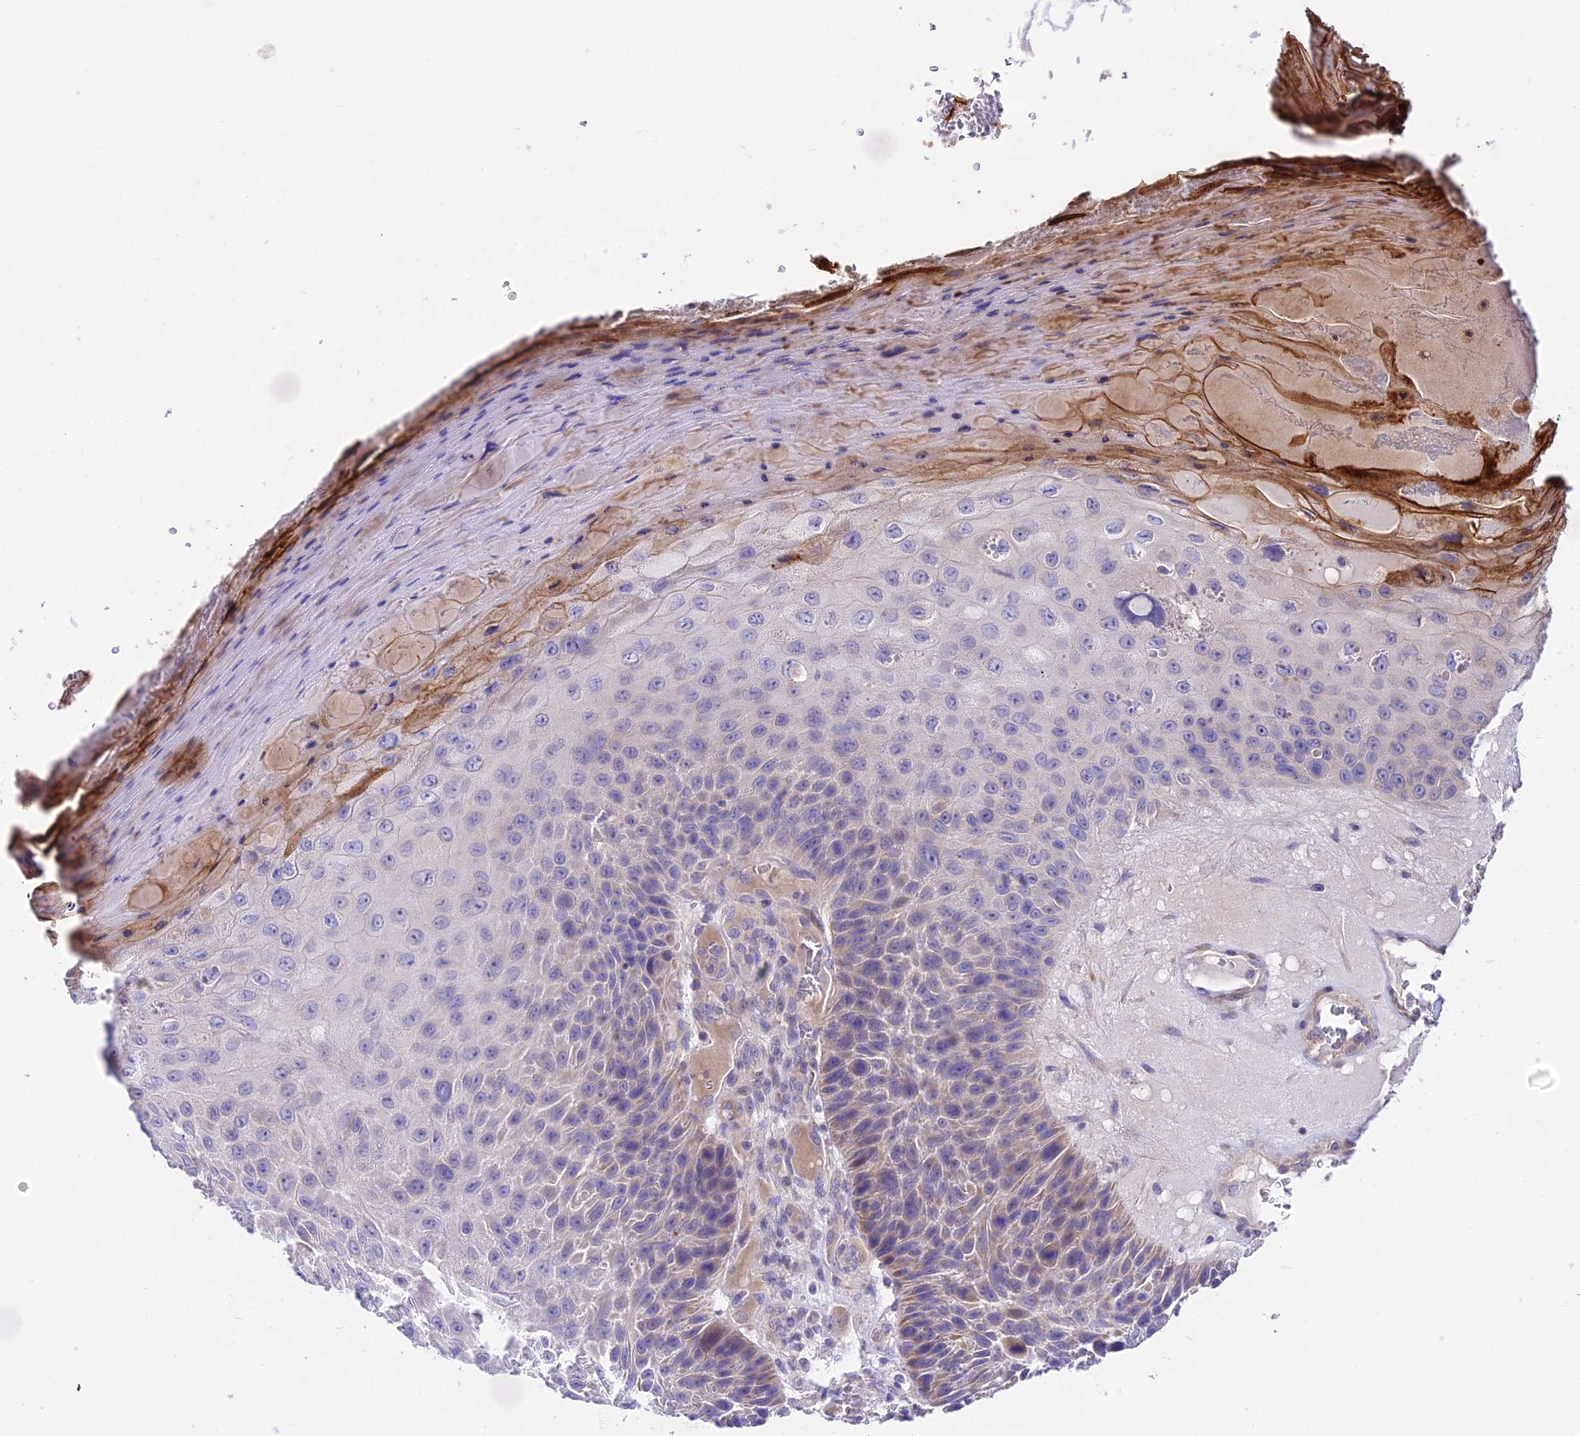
{"staining": {"intensity": "negative", "quantity": "none", "location": "none"}, "tissue": "skin cancer", "cell_type": "Tumor cells", "image_type": "cancer", "snomed": [{"axis": "morphology", "description": "Squamous cell carcinoma, NOS"}, {"axis": "topography", "description": "Skin"}], "caption": "A high-resolution photomicrograph shows immunohistochemistry staining of skin cancer, which demonstrates no significant expression in tumor cells.", "gene": "TRIM43B", "patient": {"sex": "female", "age": 88}}